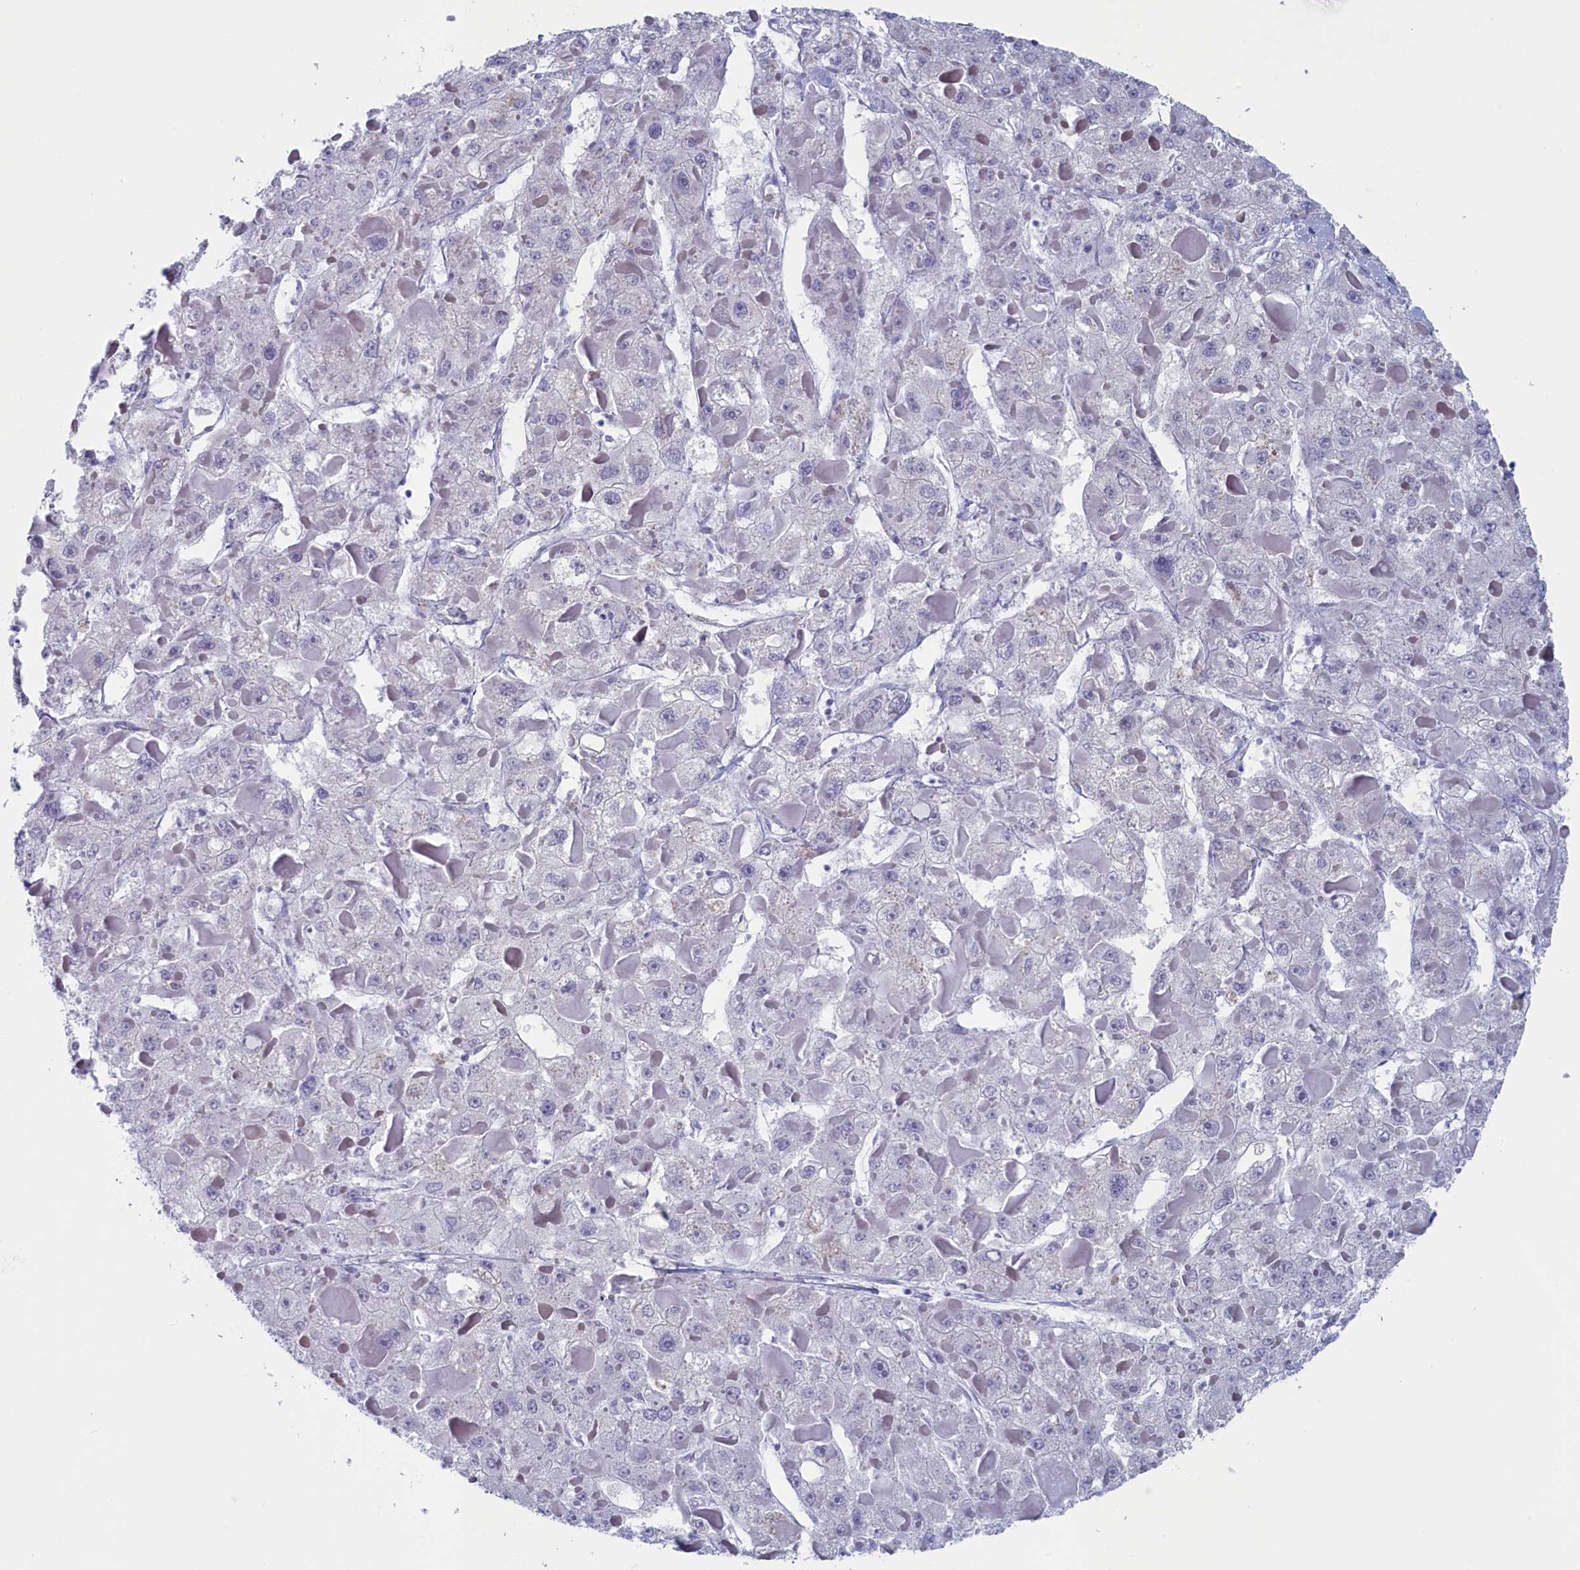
{"staining": {"intensity": "negative", "quantity": "none", "location": "none"}, "tissue": "liver cancer", "cell_type": "Tumor cells", "image_type": "cancer", "snomed": [{"axis": "morphology", "description": "Carcinoma, Hepatocellular, NOS"}, {"axis": "topography", "description": "Liver"}], "caption": "Liver hepatocellular carcinoma stained for a protein using immunohistochemistry (IHC) shows no staining tumor cells.", "gene": "WDR76", "patient": {"sex": "female", "age": 73}}